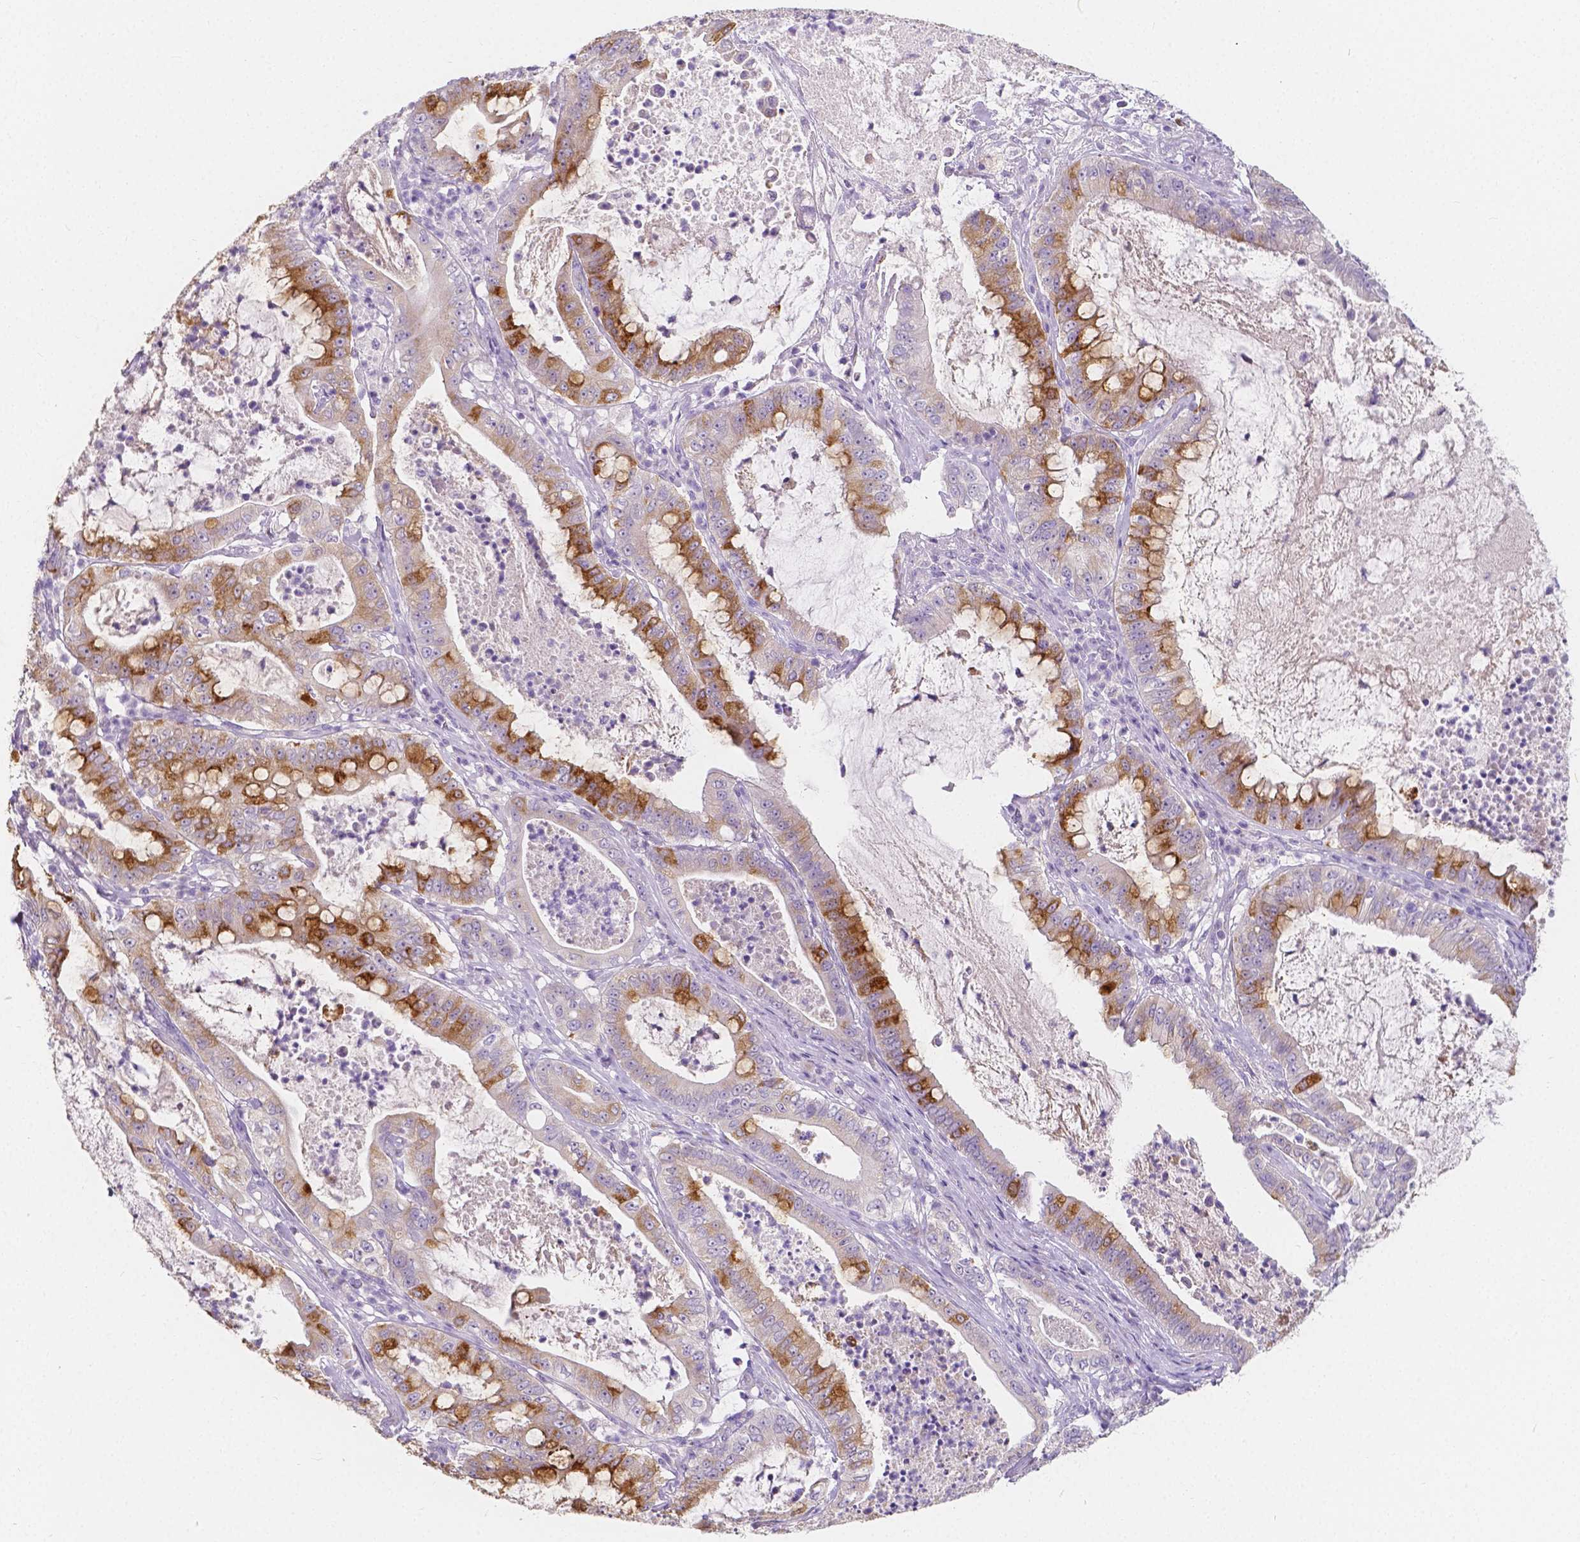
{"staining": {"intensity": "strong", "quantity": "25%-75%", "location": "cytoplasmic/membranous"}, "tissue": "pancreatic cancer", "cell_type": "Tumor cells", "image_type": "cancer", "snomed": [{"axis": "morphology", "description": "Adenocarcinoma, NOS"}, {"axis": "topography", "description": "Pancreas"}], "caption": "Strong cytoplasmic/membranous protein expression is seen in approximately 25%-75% of tumor cells in pancreatic adenocarcinoma. (Brightfield microscopy of DAB IHC at high magnification).", "gene": "RNF186", "patient": {"sex": "male", "age": 71}}